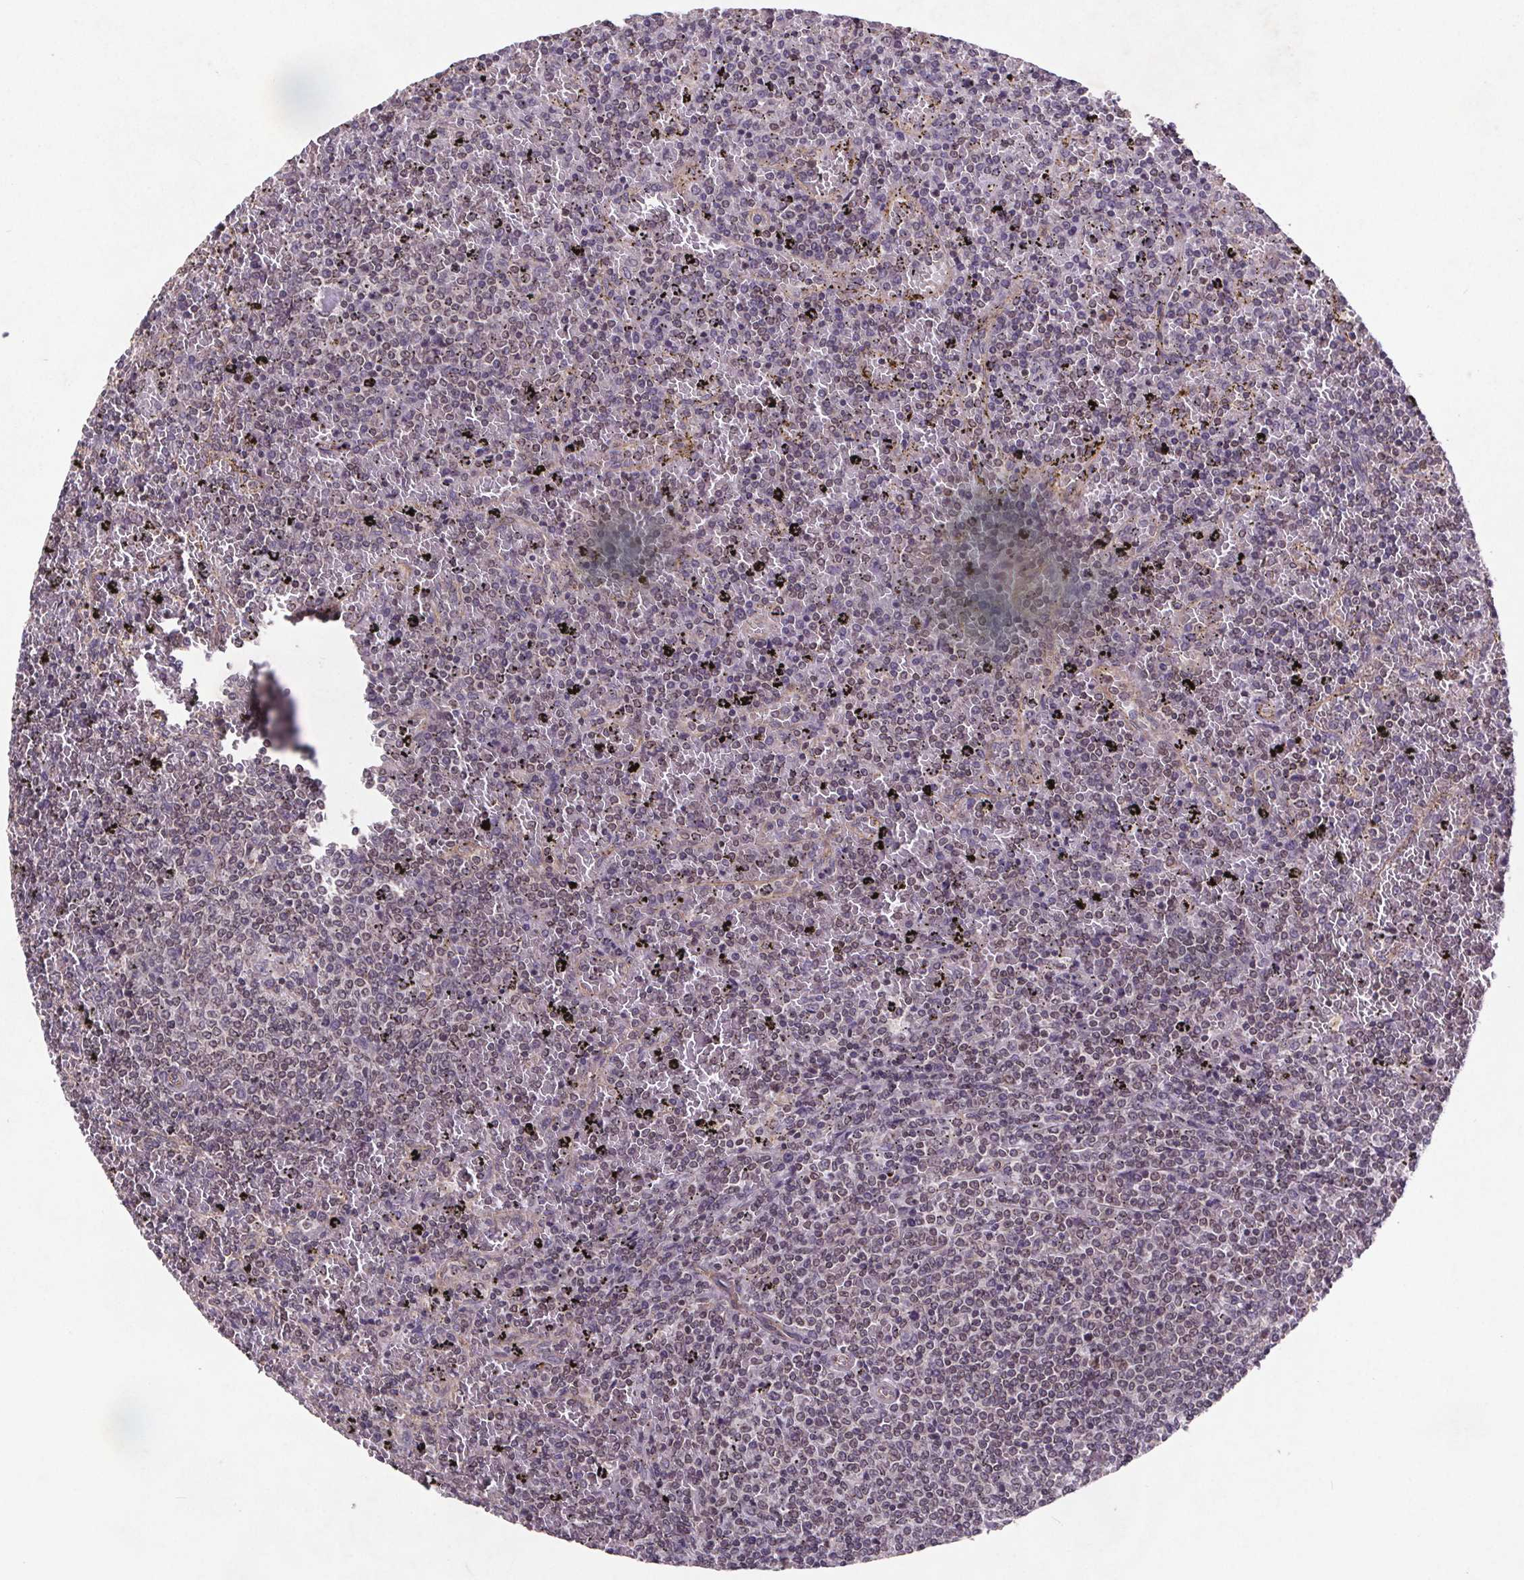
{"staining": {"intensity": "negative", "quantity": "none", "location": "none"}, "tissue": "lymphoma", "cell_type": "Tumor cells", "image_type": "cancer", "snomed": [{"axis": "morphology", "description": "Malignant lymphoma, non-Hodgkin's type, Low grade"}, {"axis": "topography", "description": "Spleen"}], "caption": "An immunohistochemistry (IHC) histopathology image of low-grade malignant lymphoma, non-Hodgkin's type is shown. There is no staining in tumor cells of low-grade malignant lymphoma, non-Hodgkin's type.", "gene": "STRN3", "patient": {"sex": "female", "age": 77}}